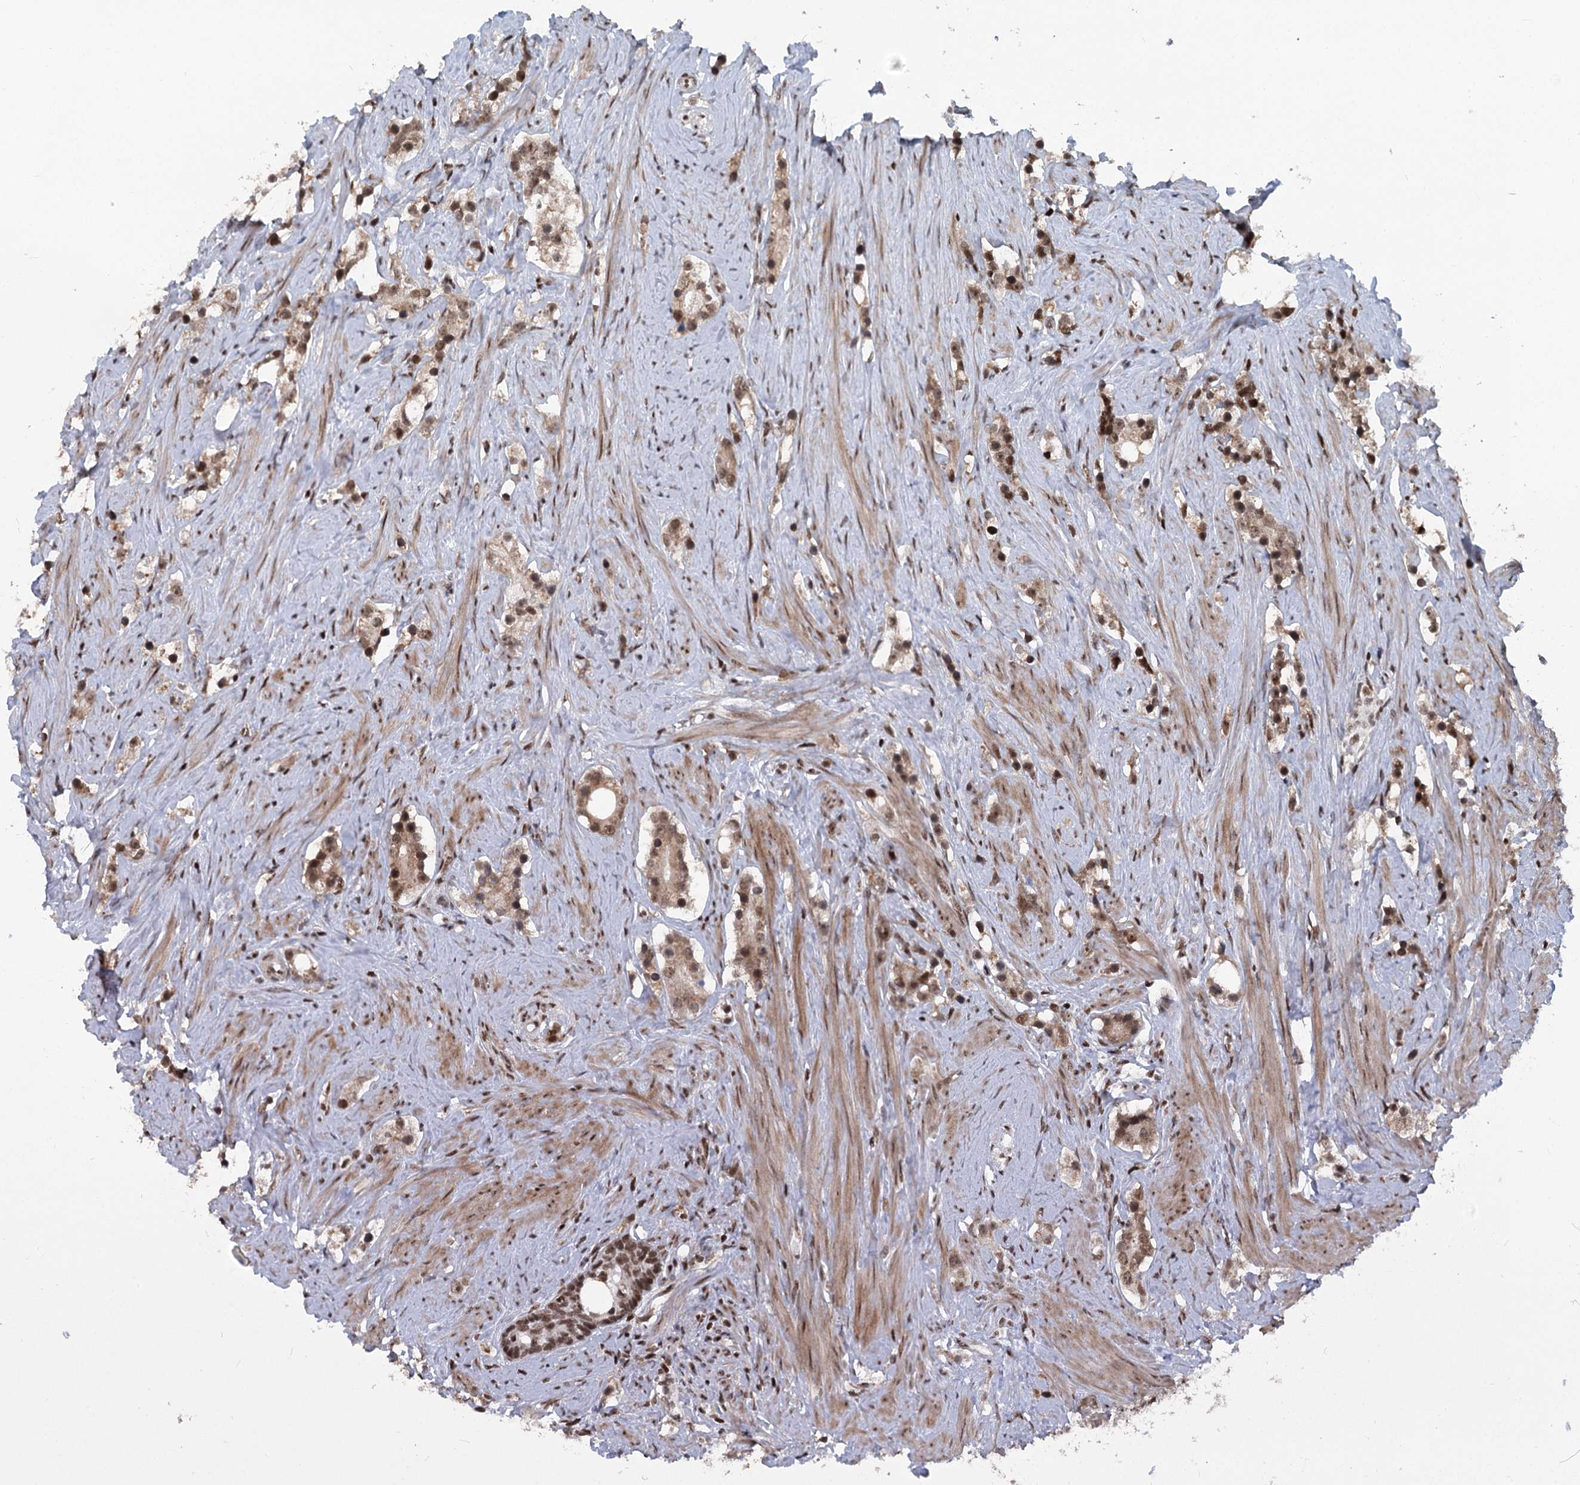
{"staining": {"intensity": "strong", "quantity": ">75%", "location": "nuclear"}, "tissue": "prostate cancer", "cell_type": "Tumor cells", "image_type": "cancer", "snomed": [{"axis": "morphology", "description": "Adenocarcinoma, High grade"}, {"axis": "topography", "description": "Prostate"}], "caption": "This histopathology image exhibits immunohistochemistry (IHC) staining of human prostate high-grade adenocarcinoma, with high strong nuclear staining in approximately >75% of tumor cells.", "gene": "CGGBP1", "patient": {"sex": "male", "age": 63}}